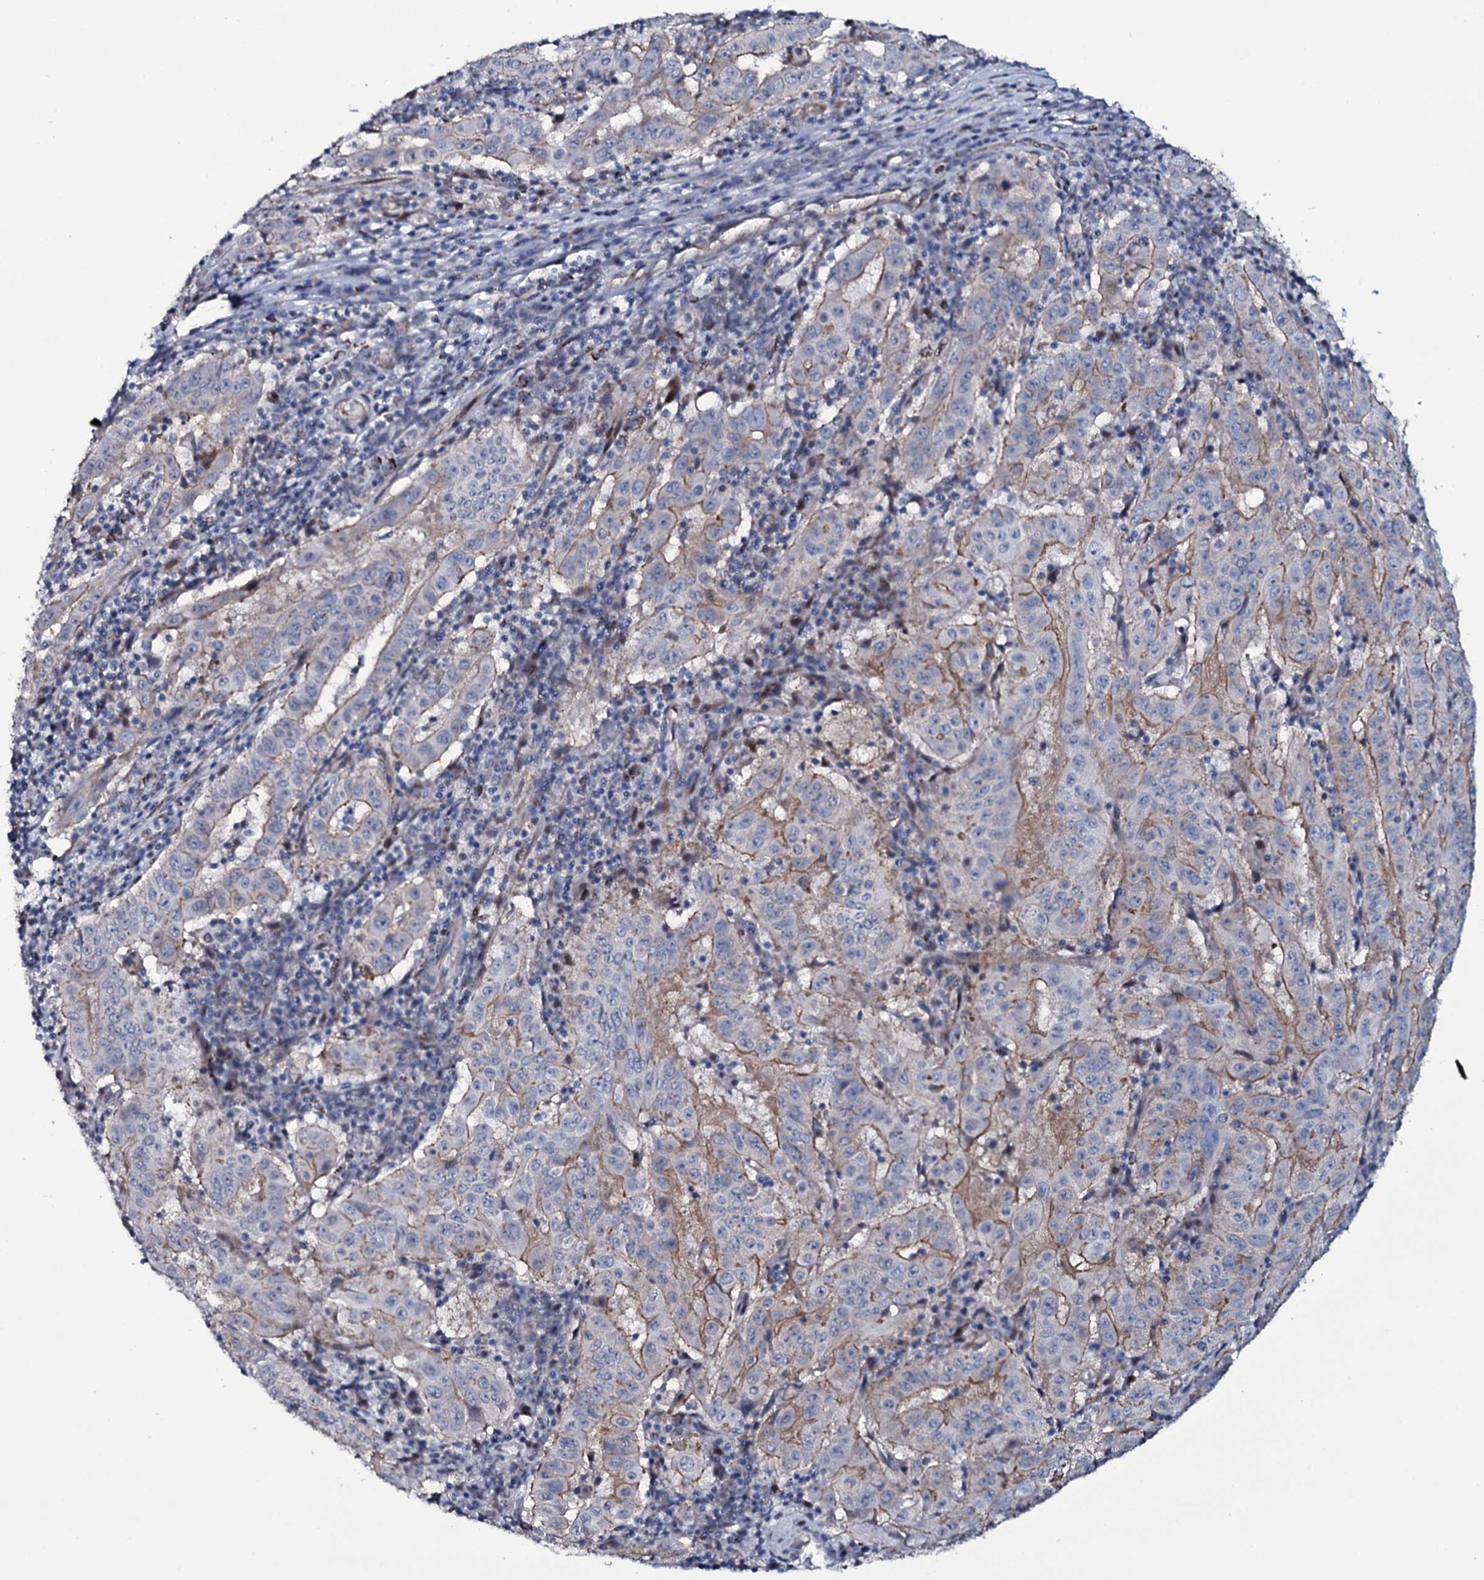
{"staining": {"intensity": "weak", "quantity": "25%-75%", "location": "cytoplasmic/membranous"}, "tissue": "pancreatic cancer", "cell_type": "Tumor cells", "image_type": "cancer", "snomed": [{"axis": "morphology", "description": "Adenocarcinoma, NOS"}, {"axis": "topography", "description": "Pancreas"}], "caption": "A brown stain highlights weak cytoplasmic/membranous expression of a protein in adenocarcinoma (pancreatic) tumor cells. (DAB (3,3'-diaminobenzidine) IHC, brown staining for protein, blue staining for nuclei).", "gene": "WIPF3", "patient": {"sex": "male", "age": 63}}